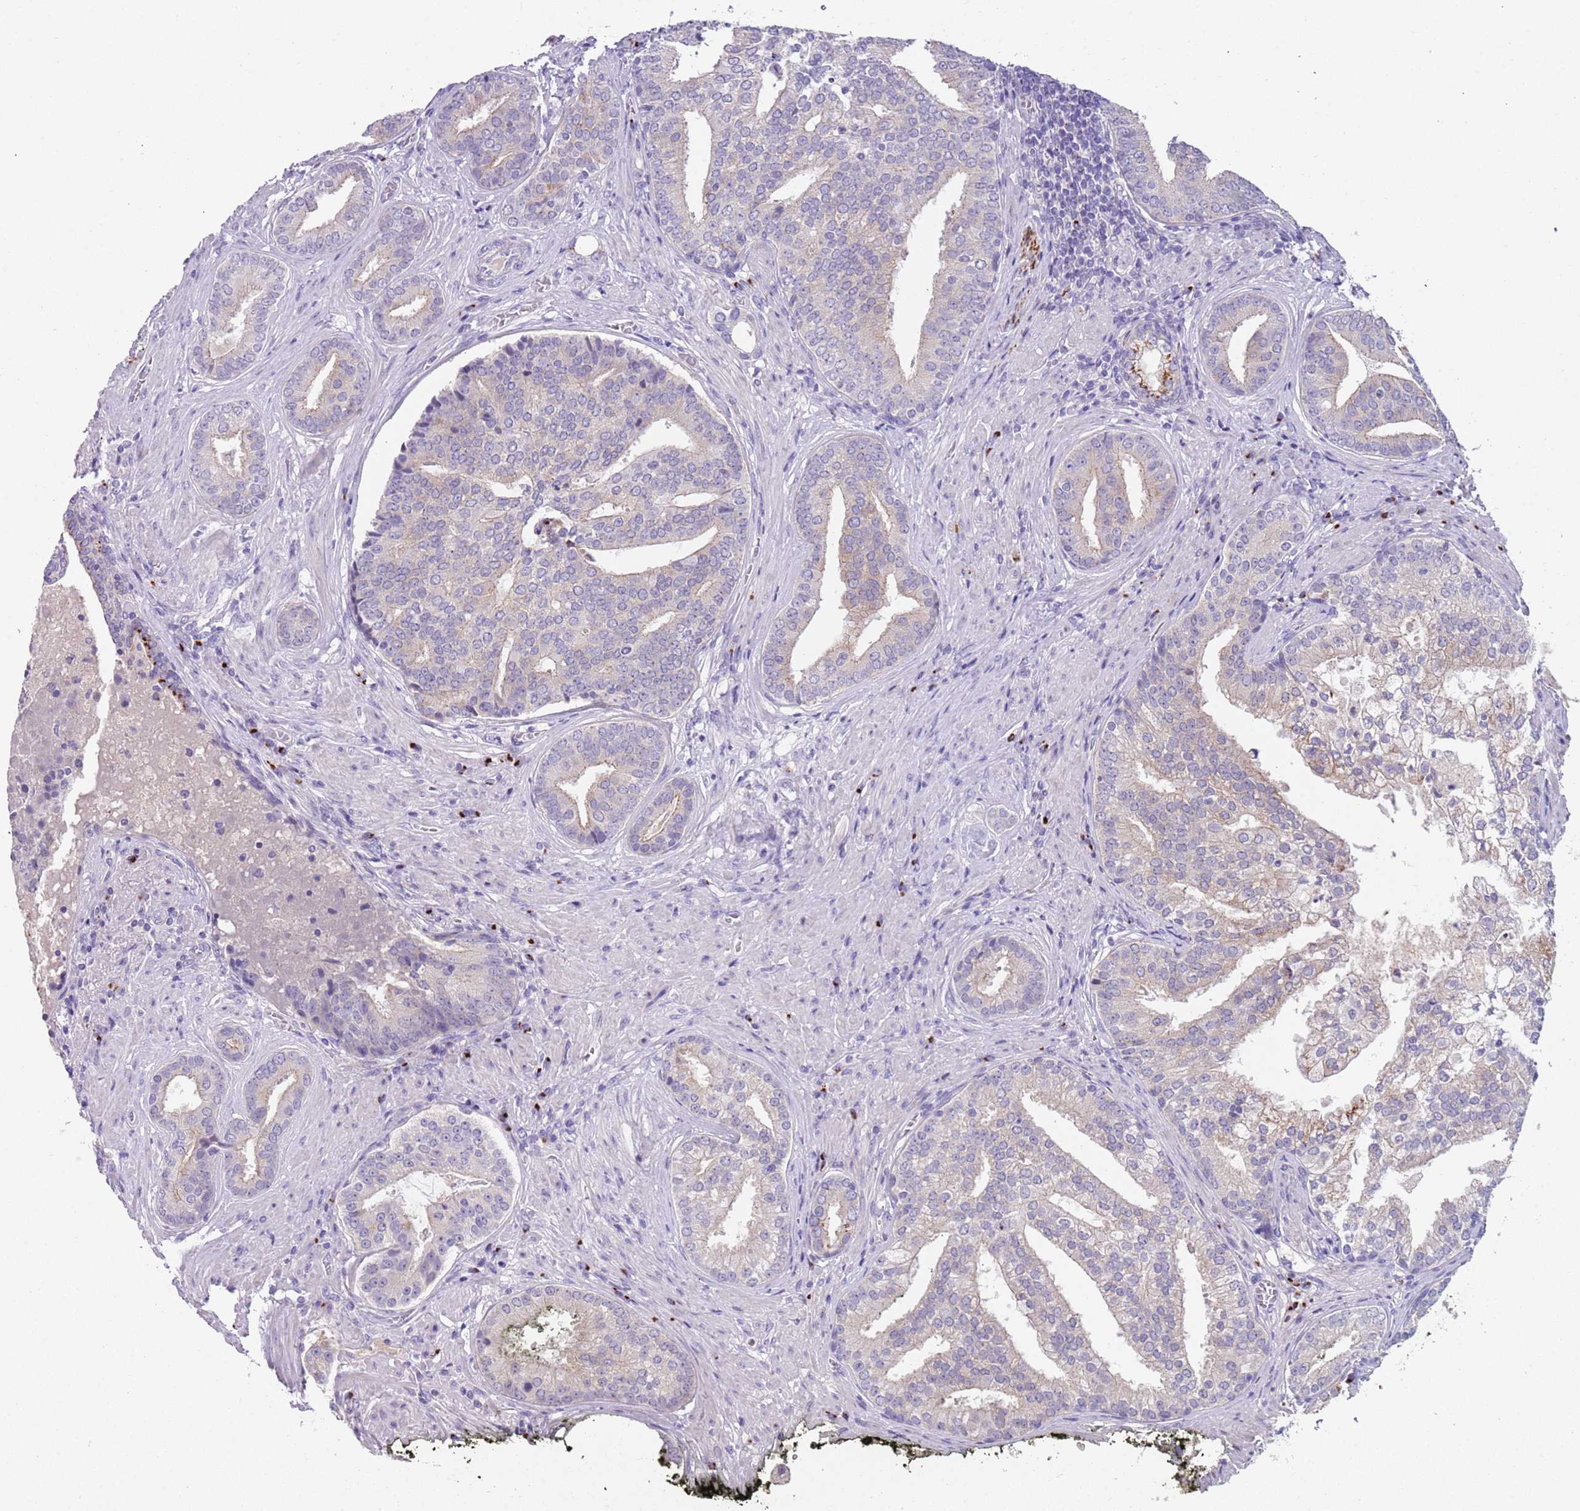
{"staining": {"intensity": "moderate", "quantity": "<25%", "location": "cytoplasmic/membranous"}, "tissue": "prostate cancer", "cell_type": "Tumor cells", "image_type": "cancer", "snomed": [{"axis": "morphology", "description": "Adenocarcinoma, High grade"}, {"axis": "topography", "description": "Prostate"}], "caption": "IHC staining of prostate cancer (high-grade adenocarcinoma), which displays low levels of moderate cytoplasmic/membranous positivity in approximately <25% of tumor cells indicating moderate cytoplasmic/membranous protein positivity. The staining was performed using DAB (3,3'-diaminobenzidine) (brown) for protein detection and nuclei were counterstained in hematoxylin (blue).", "gene": "C2CD3", "patient": {"sex": "male", "age": 55}}